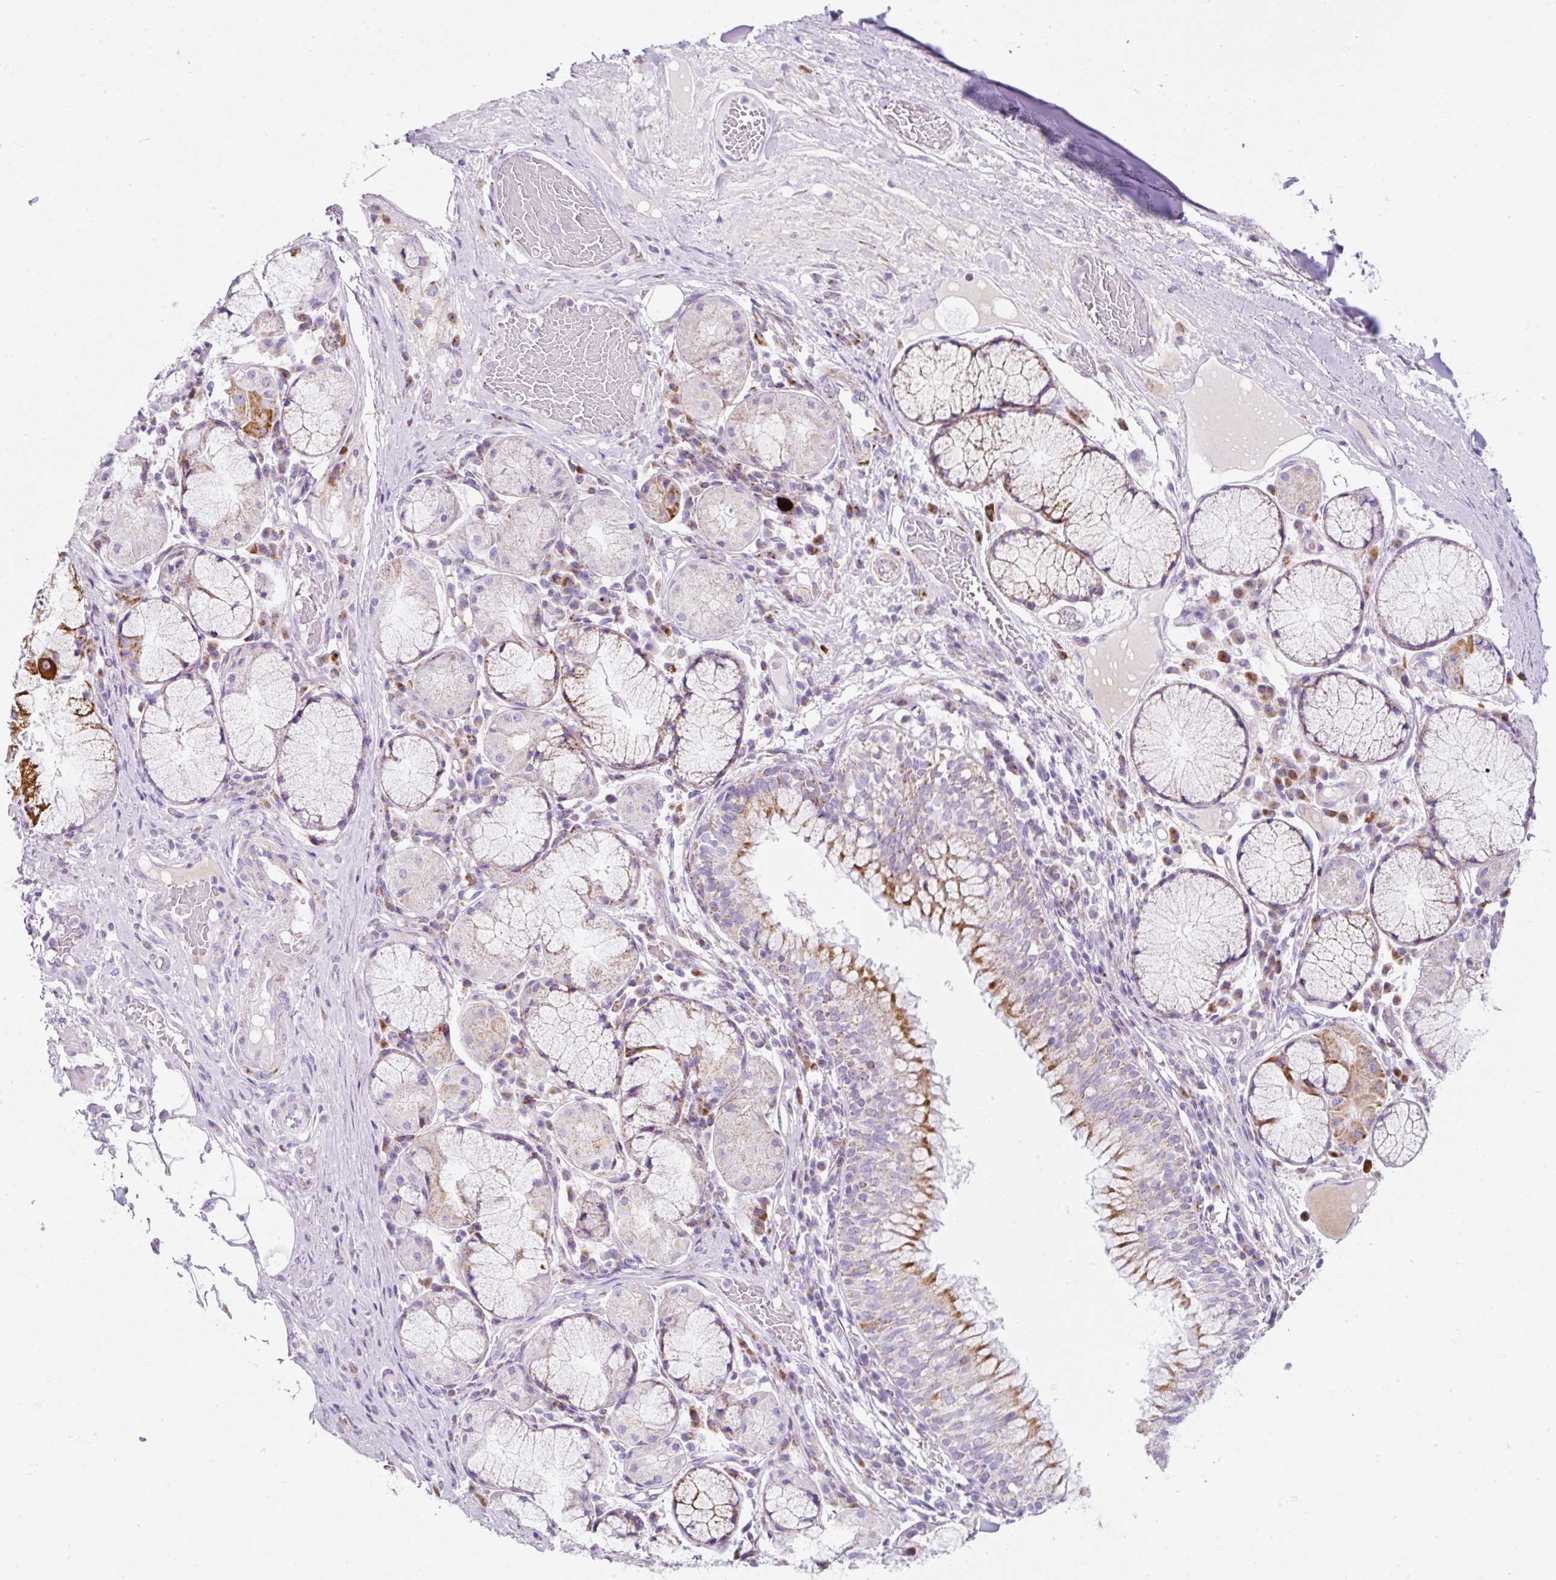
{"staining": {"intensity": "negative", "quantity": "none", "location": "none"}, "tissue": "adipose tissue", "cell_type": "Adipocytes", "image_type": "normal", "snomed": [{"axis": "morphology", "description": "Normal tissue, NOS"}, {"axis": "topography", "description": "Cartilage tissue"}, {"axis": "topography", "description": "Bronchus"}], "caption": "Immunohistochemistry micrograph of normal adipose tissue: human adipose tissue stained with DAB shows no significant protein expression in adipocytes.", "gene": "PLPP2", "patient": {"sex": "male", "age": 56}}